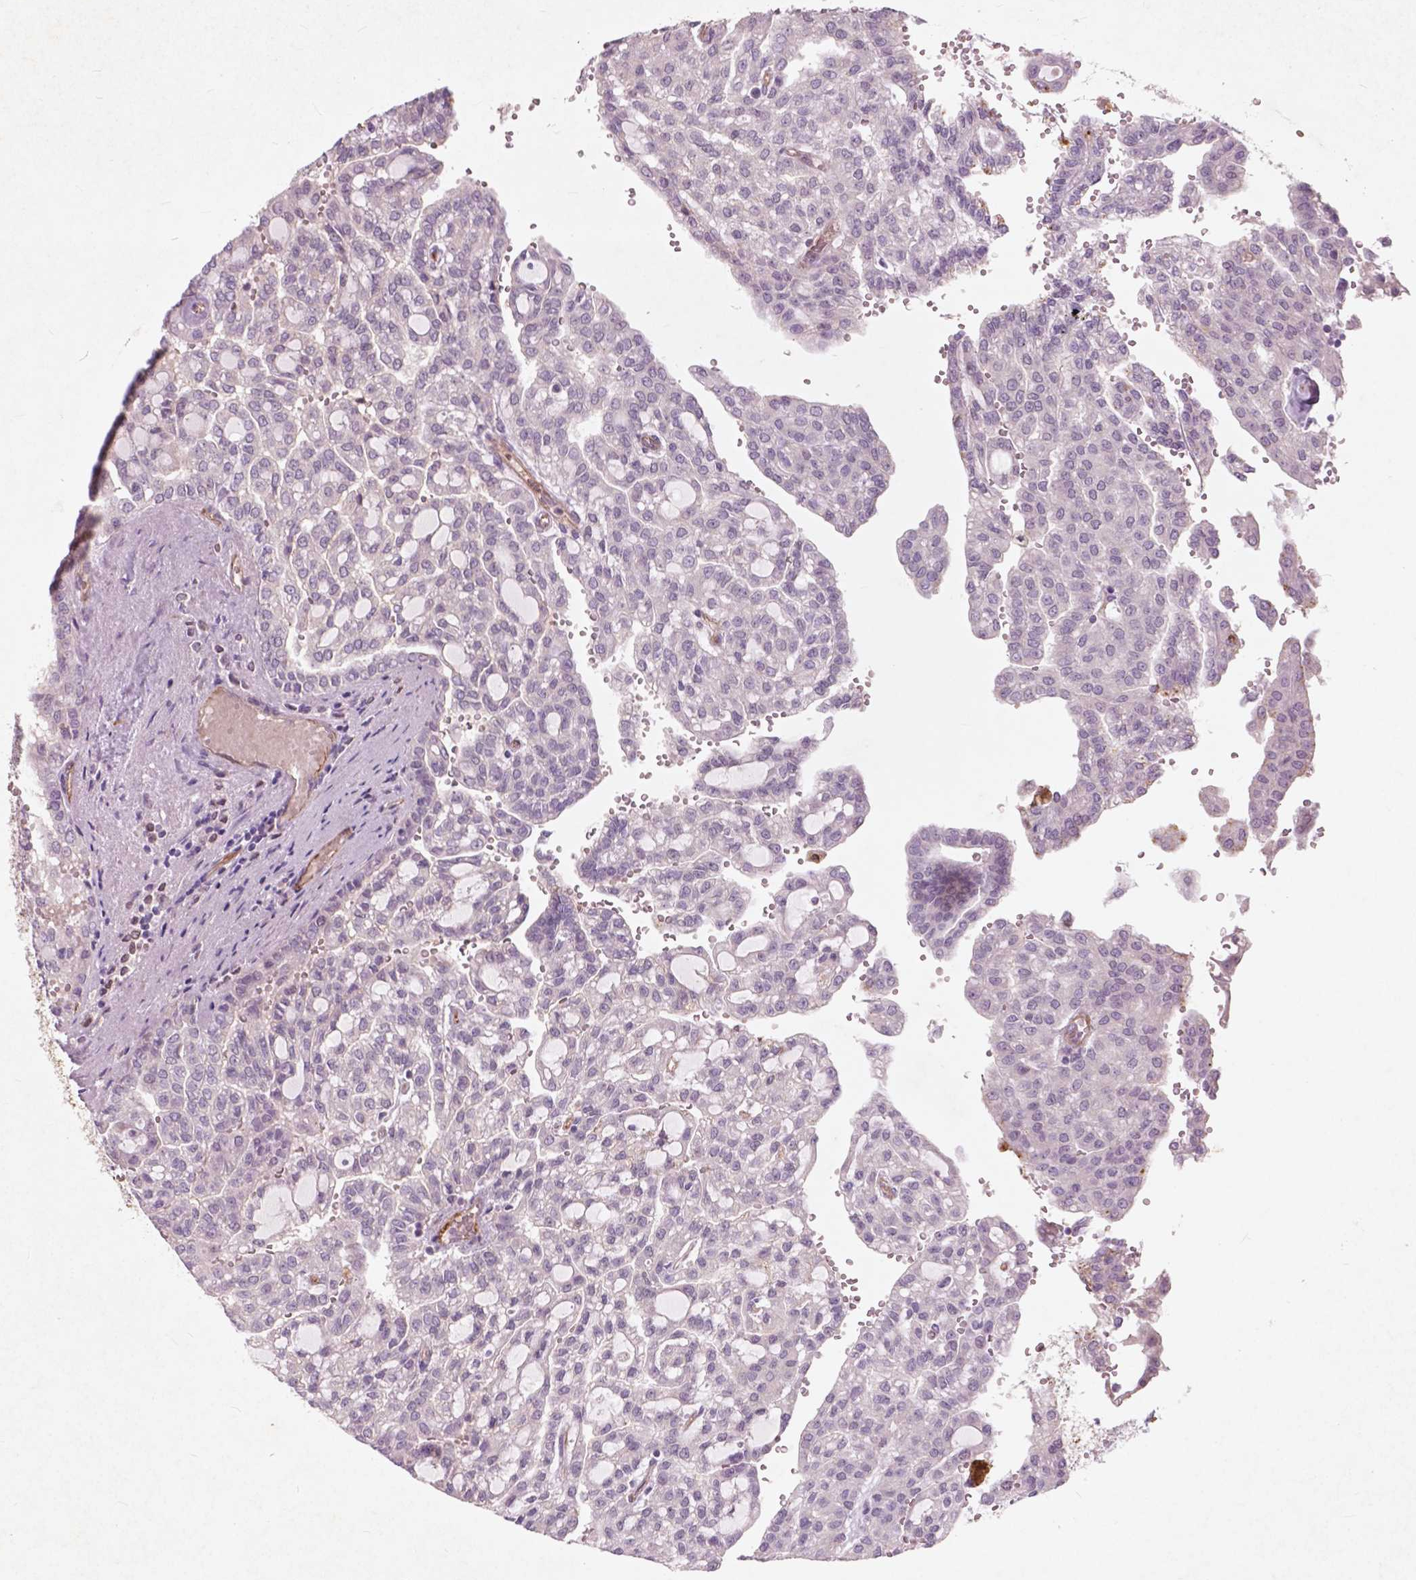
{"staining": {"intensity": "negative", "quantity": "none", "location": "none"}, "tissue": "renal cancer", "cell_type": "Tumor cells", "image_type": "cancer", "snomed": [{"axis": "morphology", "description": "Adenocarcinoma, NOS"}, {"axis": "topography", "description": "Kidney"}], "caption": "Renal cancer was stained to show a protein in brown. There is no significant positivity in tumor cells.", "gene": "RFPL4B", "patient": {"sex": "male", "age": 63}}